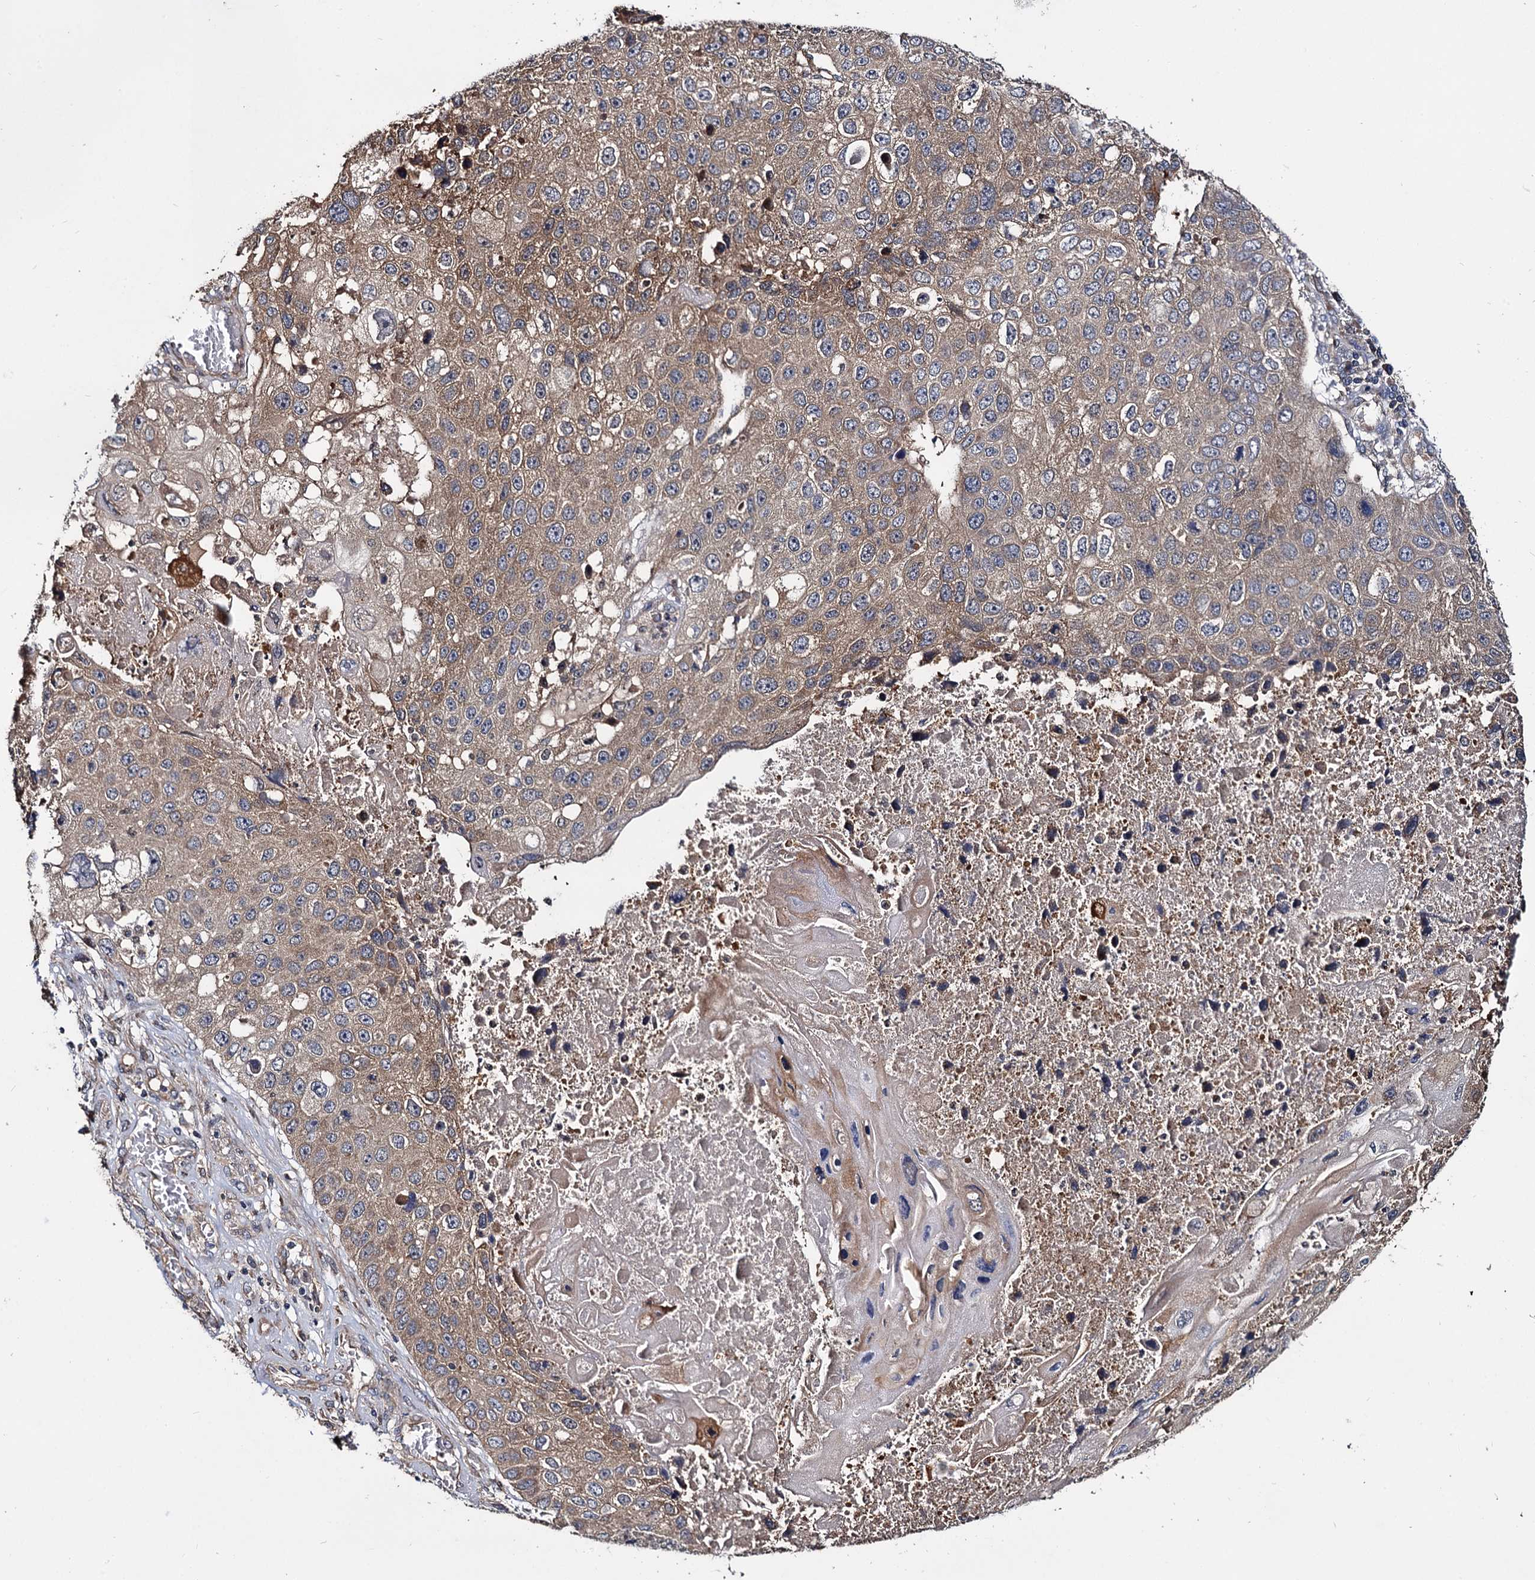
{"staining": {"intensity": "moderate", "quantity": ">75%", "location": "cytoplasmic/membranous"}, "tissue": "lung cancer", "cell_type": "Tumor cells", "image_type": "cancer", "snomed": [{"axis": "morphology", "description": "Squamous cell carcinoma, NOS"}, {"axis": "topography", "description": "Lung"}], "caption": "Protein expression analysis of squamous cell carcinoma (lung) shows moderate cytoplasmic/membranous staining in approximately >75% of tumor cells. The staining was performed using DAB (3,3'-diaminobenzidine) to visualize the protein expression in brown, while the nuclei were stained in blue with hematoxylin (Magnification: 20x).", "gene": "CEP192", "patient": {"sex": "male", "age": 61}}